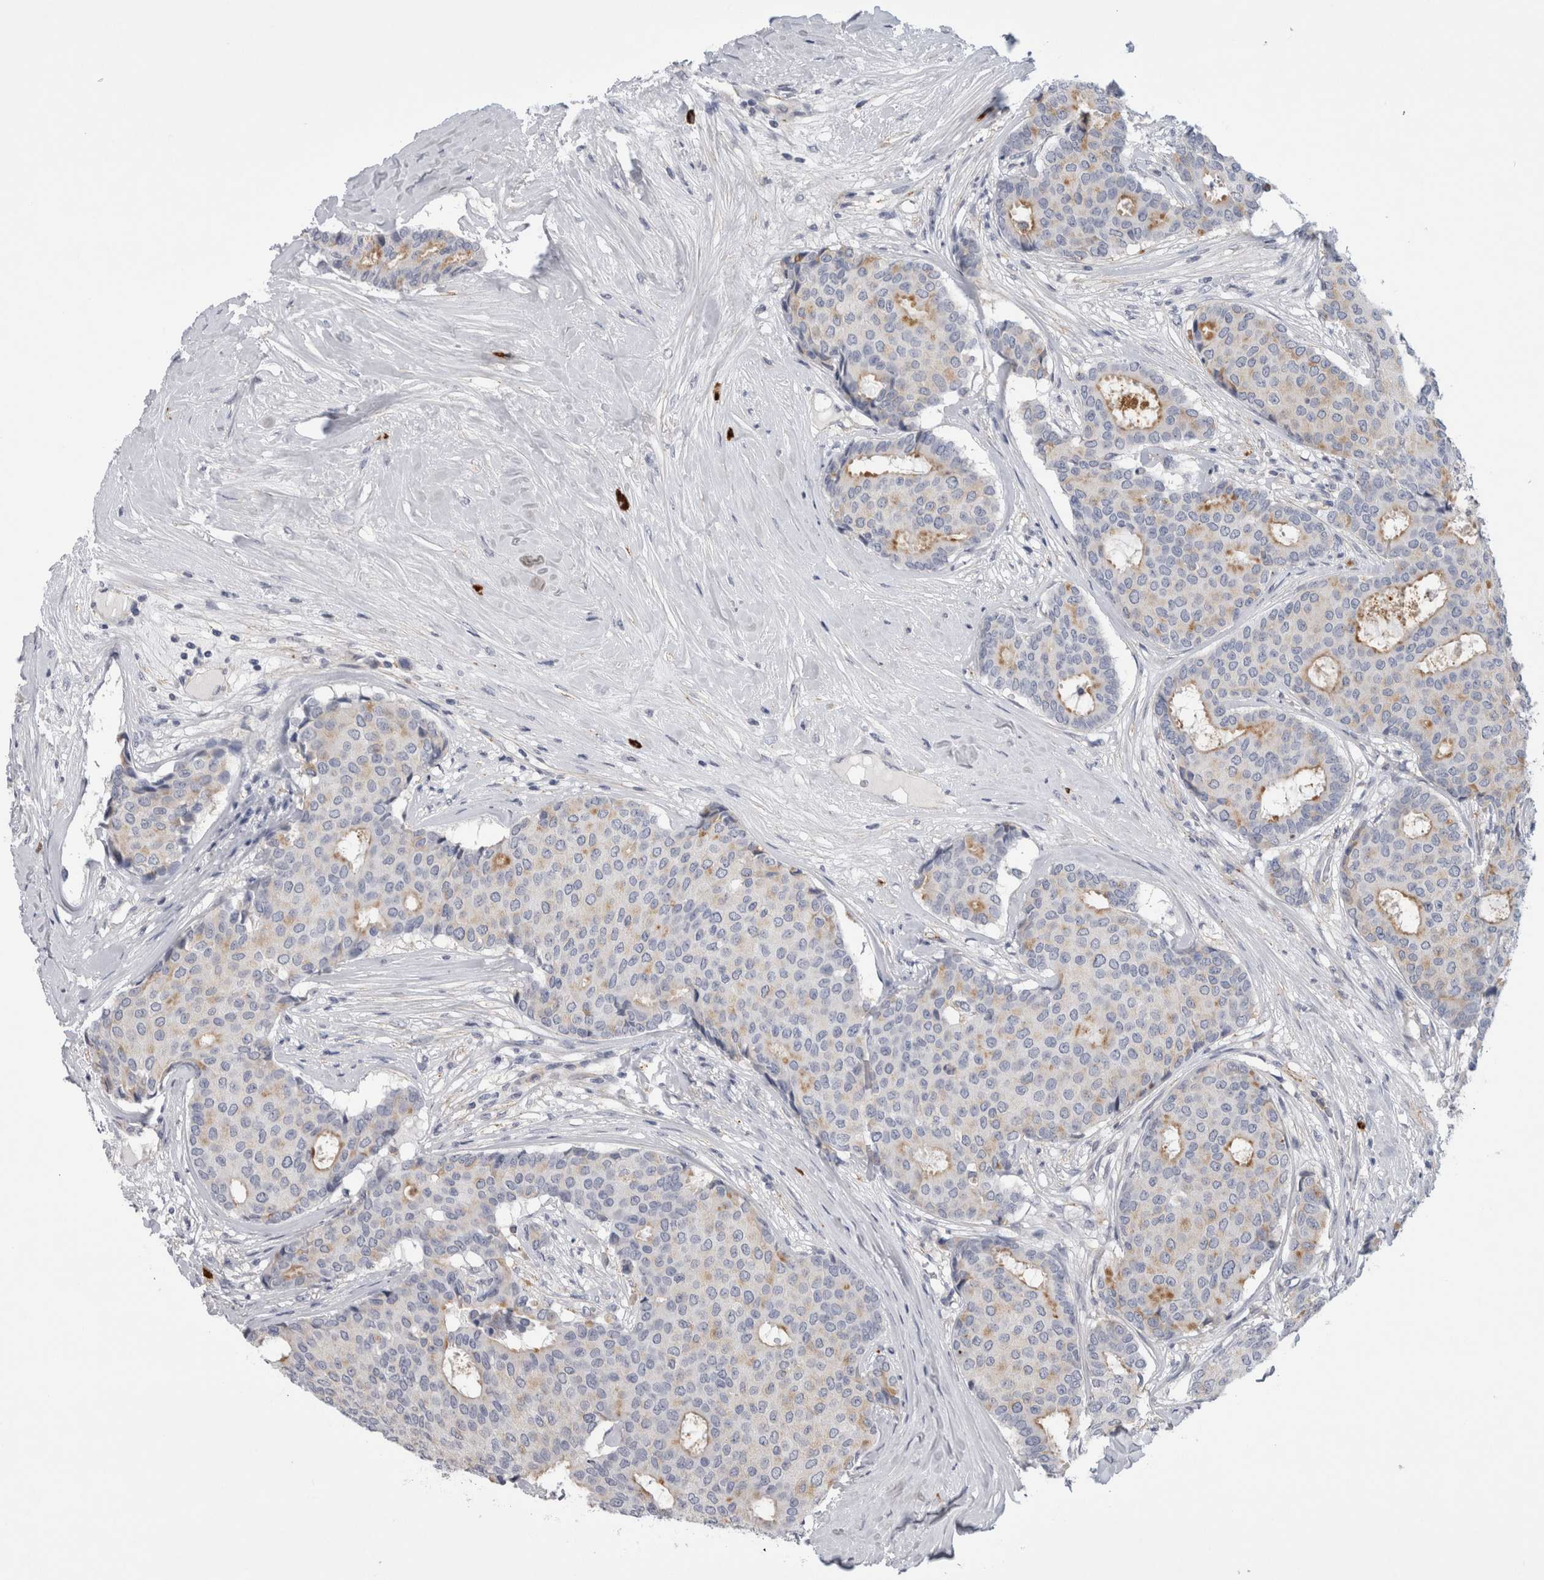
{"staining": {"intensity": "moderate", "quantity": "<25%", "location": "cytoplasmic/membranous"}, "tissue": "breast cancer", "cell_type": "Tumor cells", "image_type": "cancer", "snomed": [{"axis": "morphology", "description": "Duct carcinoma"}, {"axis": "topography", "description": "Breast"}], "caption": "There is low levels of moderate cytoplasmic/membranous positivity in tumor cells of breast intraductal carcinoma, as demonstrated by immunohistochemical staining (brown color).", "gene": "CD63", "patient": {"sex": "female", "age": 75}}